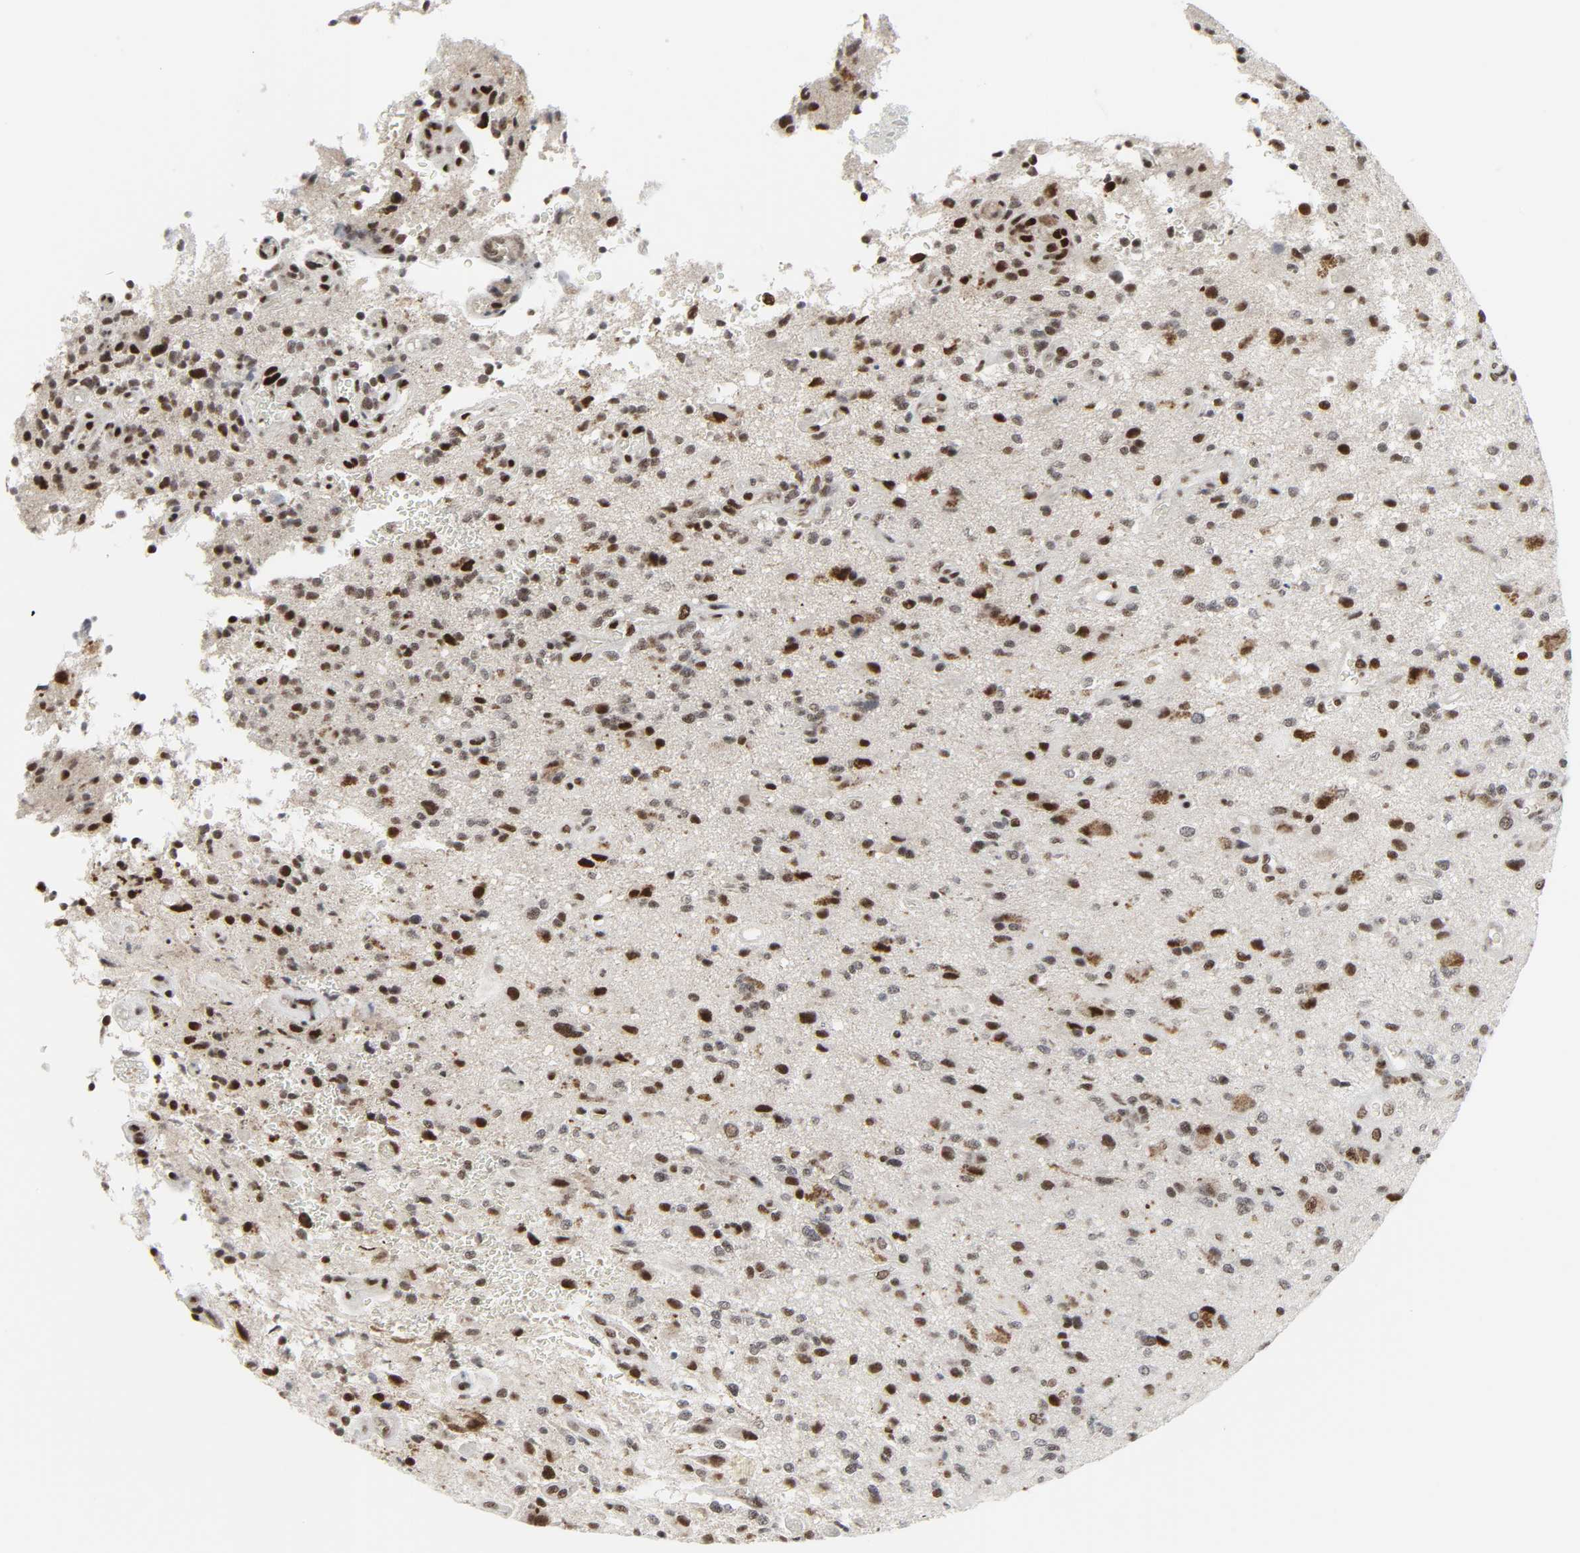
{"staining": {"intensity": "moderate", "quantity": ">75%", "location": "nuclear"}, "tissue": "glioma", "cell_type": "Tumor cells", "image_type": "cancer", "snomed": [{"axis": "morphology", "description": "Normal tissue, NOS"}, {"axis": "morphology", "description": "Glioma, malignant, High grade"}, {"axis": "topography", "description": "Cerebral cortex"}], "caption": "IHC staining of malignant glioma (high-grade), which exhibits medium levels of moderate nuclear staining in approximately >75% of tumor cells indicating moderate nuclear protein positivity. The staining was performed using DAB (brown) for protein detection and nuclei were counterstained in hematoxylin (blue).", "gene": "CDK7", "patient": {"sex": "male", "age": 75}}